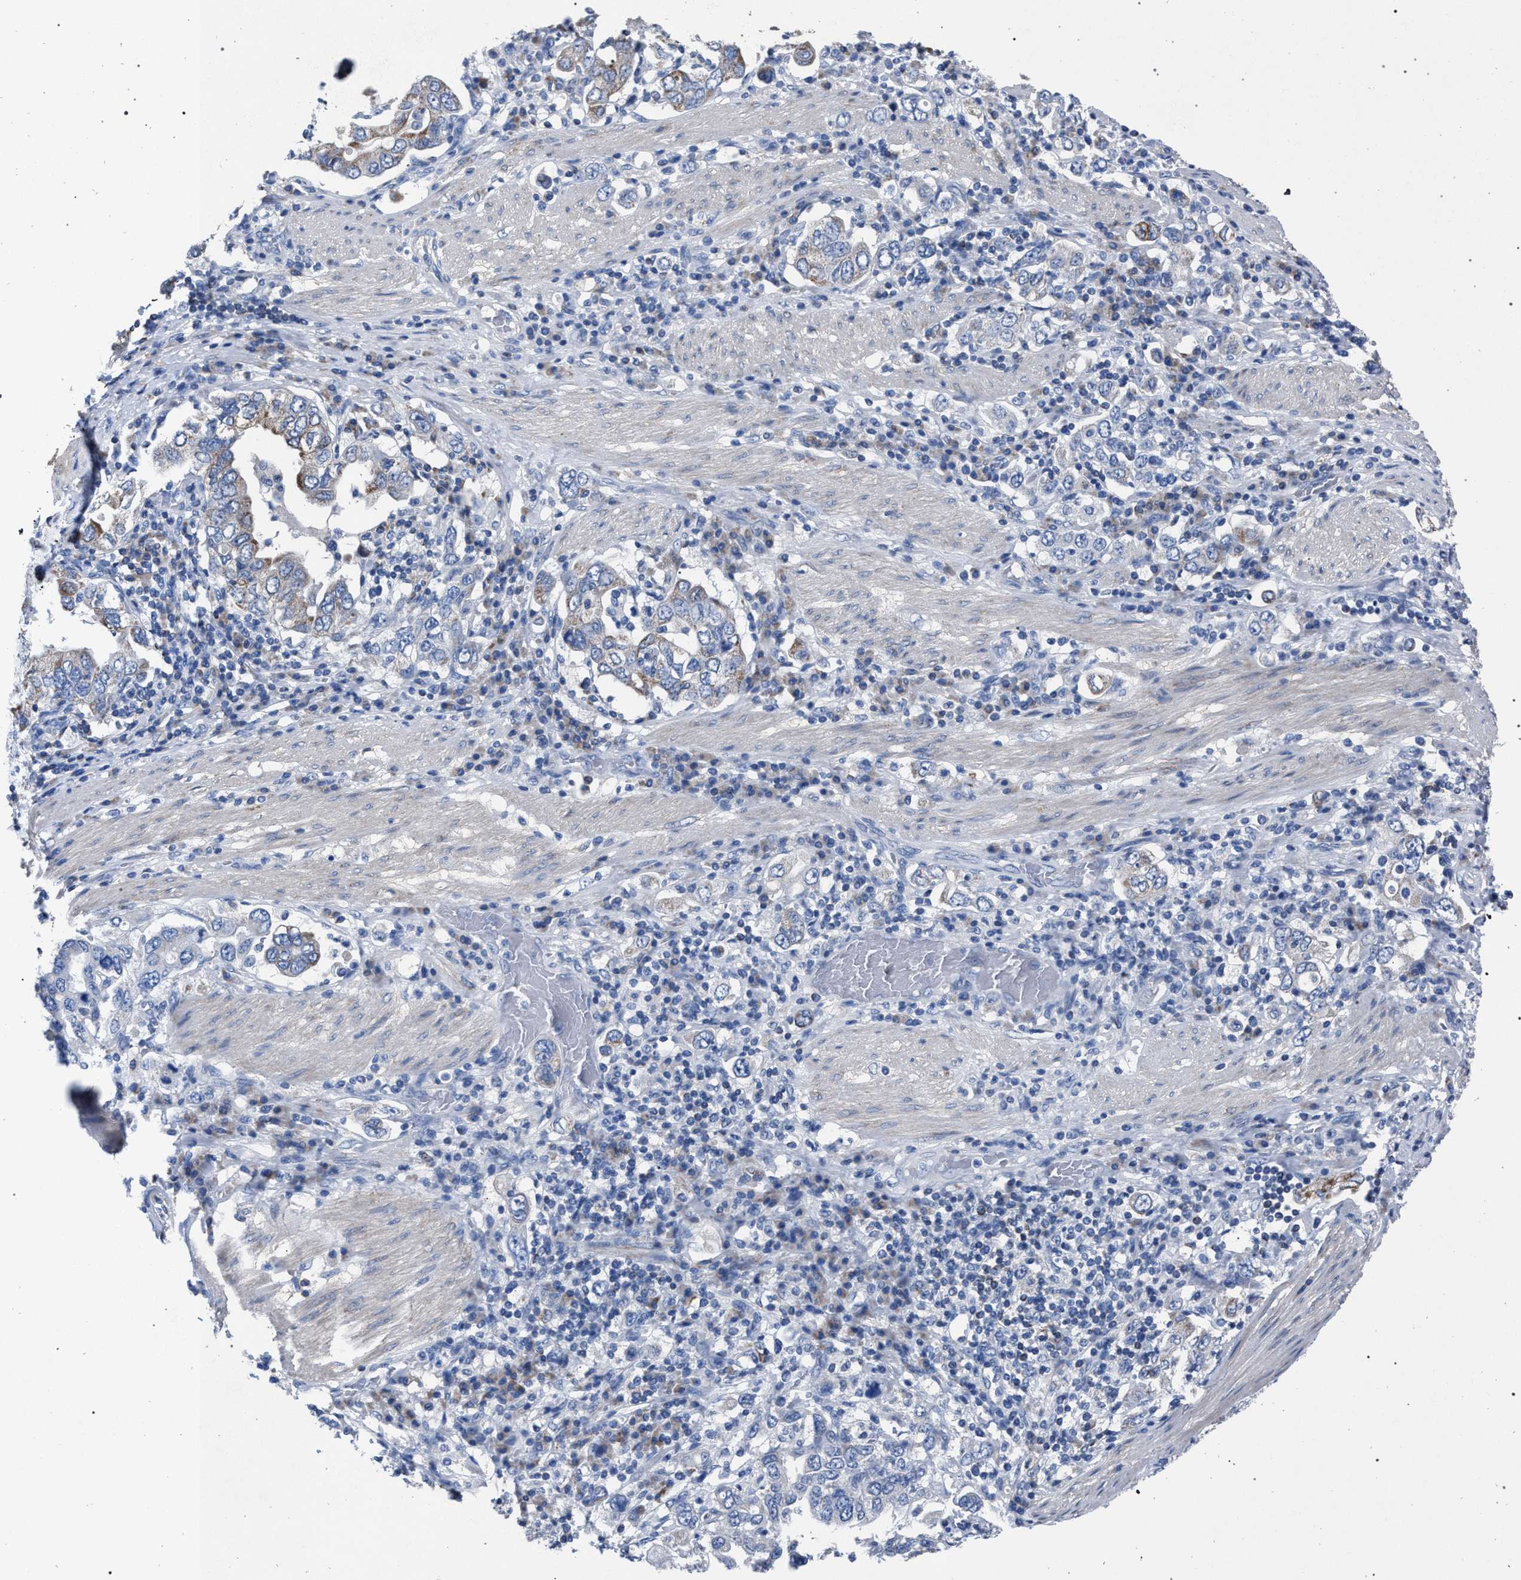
{"staining": {"intensity": "weak", "quantity": "<25%", "location": "cytoplasmic/membranous"}, "tissue": "stomach cancer", "cell_type": "Tumor cells", "image_type": "cancer", "snomed": [{"axis": "morphology", "description": "Adenocarcinoma, NOS"}, {"axis": "topography", "description": "Stomach, upper"}], "caption": "Image shows no protein staining in tumor cells of stomach cancer (adenocarcinoma) tissue. The staining is performed using DAB brown chromogen with nuclei counter-stained in using hematoxylin.", "gene": "CRYZ", "patient": {"sex": "male", "age": 62}}